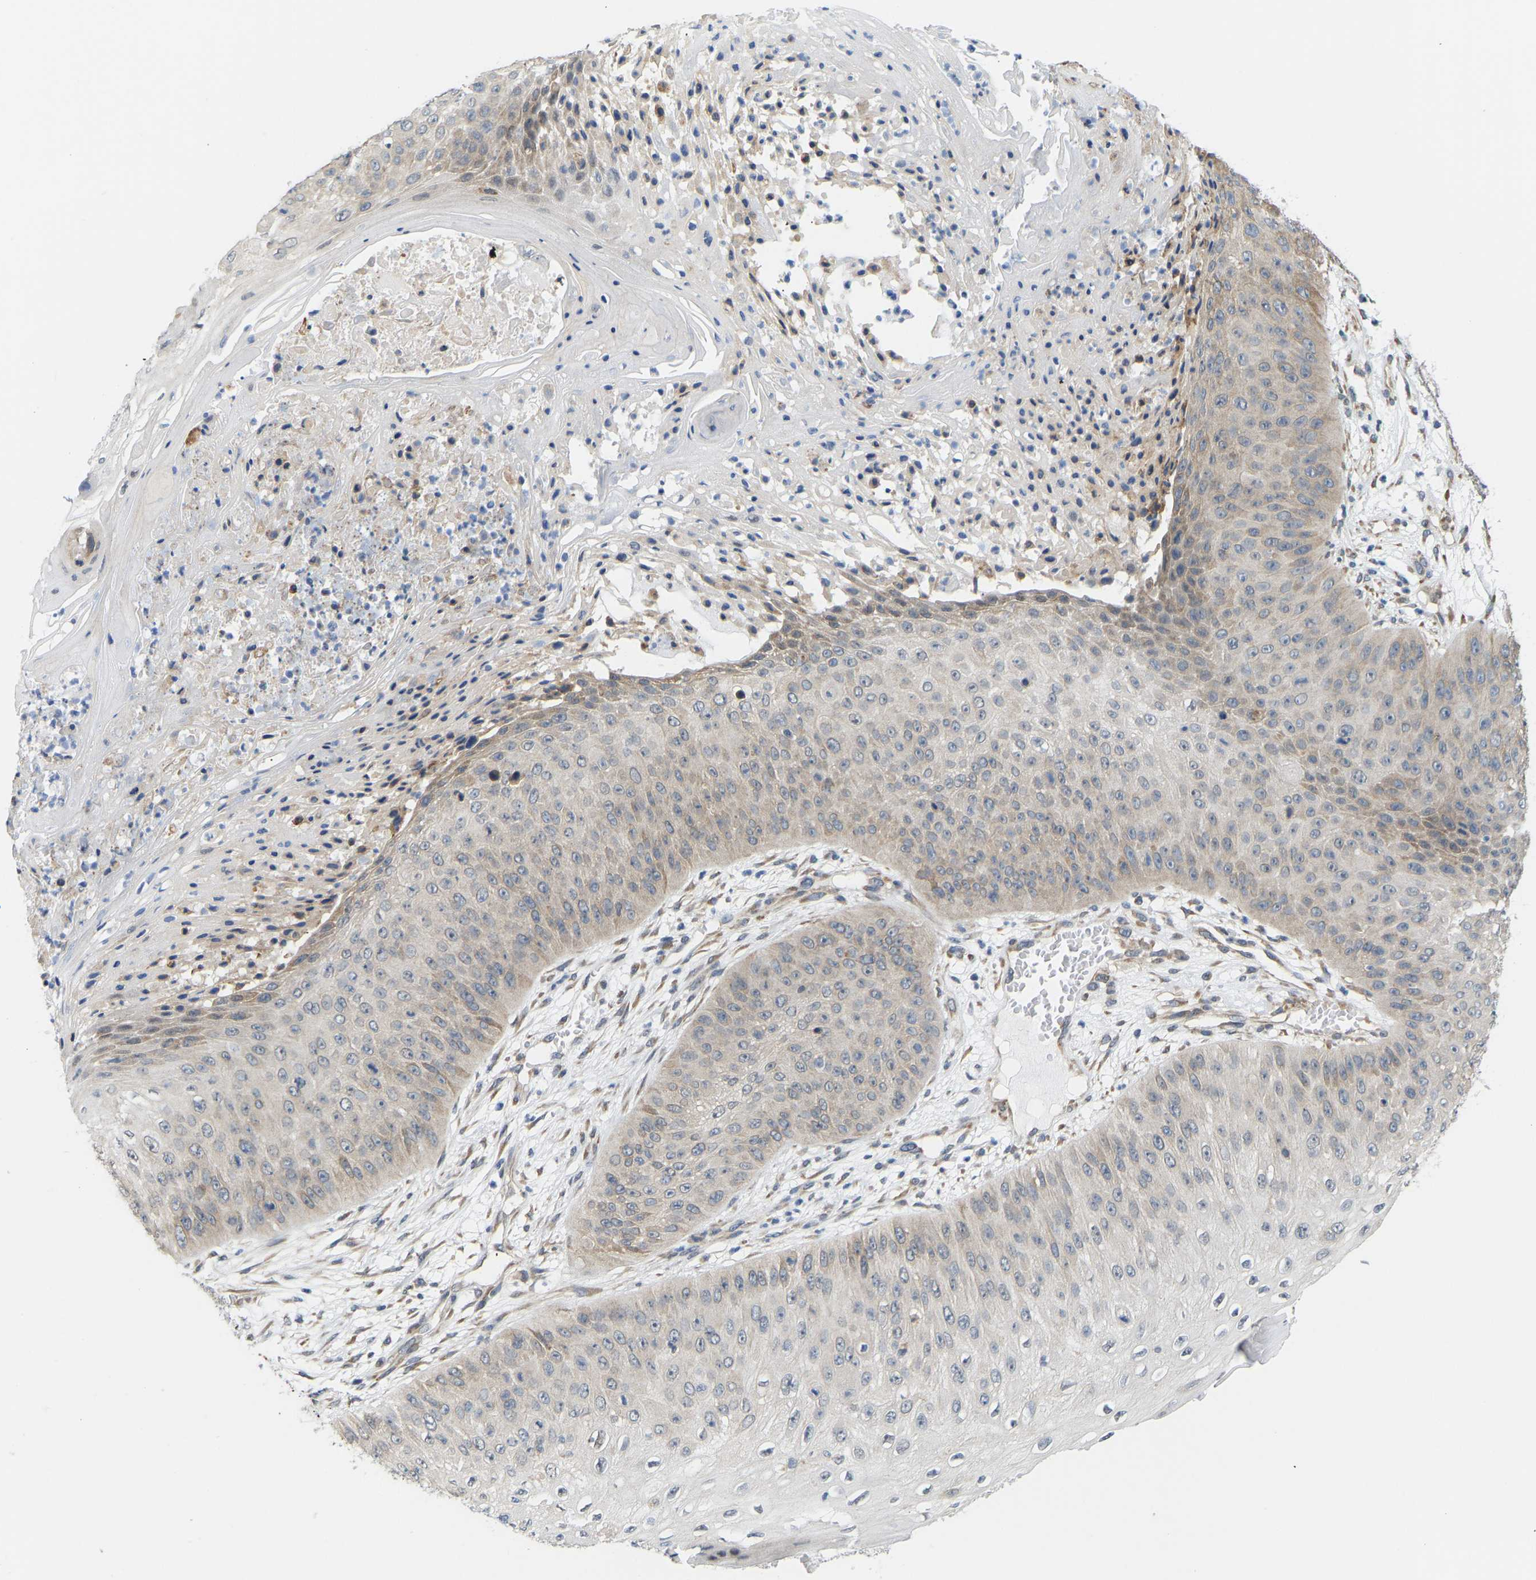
{"staining": {"intensity": "moderate", "quantity": "<25%", "location": "cytoplasmic/membranous"}, "tissue": "skin cancer", "cell_type": "Tumor cells", "image_type": "cancer", "snomed": [{"axis": "morphology", "description": "Squamous cell carcinoma, NOS"}, {"axis": "topography", "description": "Skin"}], "caption": "DAB immunohistochemical staining of skin cancer reveals moderate cytoplasmic/membranous protein expression in approximately <25% of tumor cells.", "gene": "BEND3", "patient": {"sex": "female", "age": 80}}